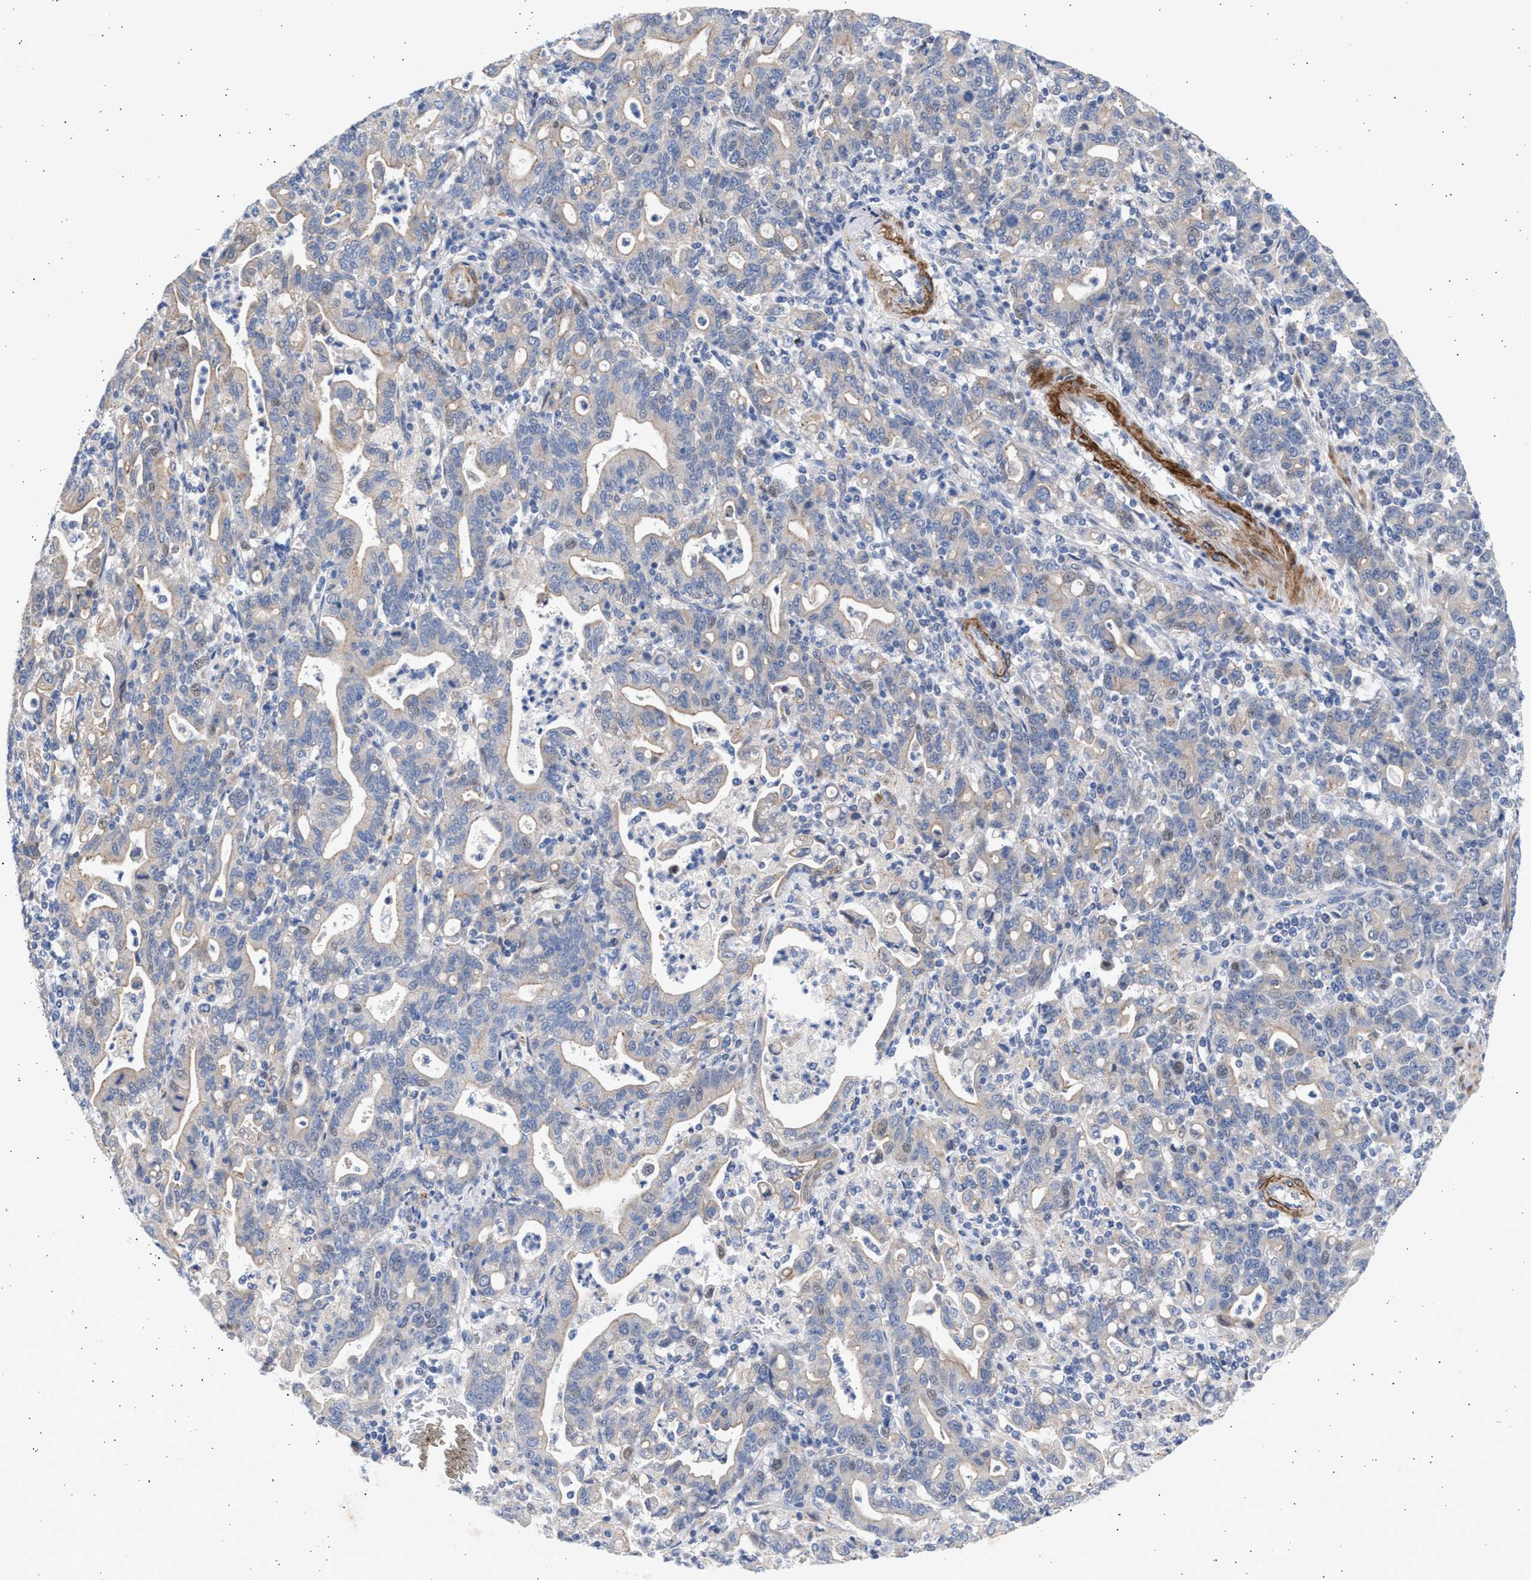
{"staining": {"intensity": "weak", "quantity": "<25%", "location": "cytoplasmic/membranous"}, "tissue": "stomach cancer", "cell_type": "Tumor cells", "image_type": "cancer", "snomed": [{"axis": "morphology", "description": "Adenocarcinoma, NOS"}, {"axis": "topography", "description": "Stomach, upper"}], "caption": "Immunohistochemical staining of human adenocarcinoma (stomach) demonstrates no significant expression in tumor cells. (DAB immunohistochemistry, high magnification).", "gene": "NBR1", "patient": {"sex": "male", "age": 69}}